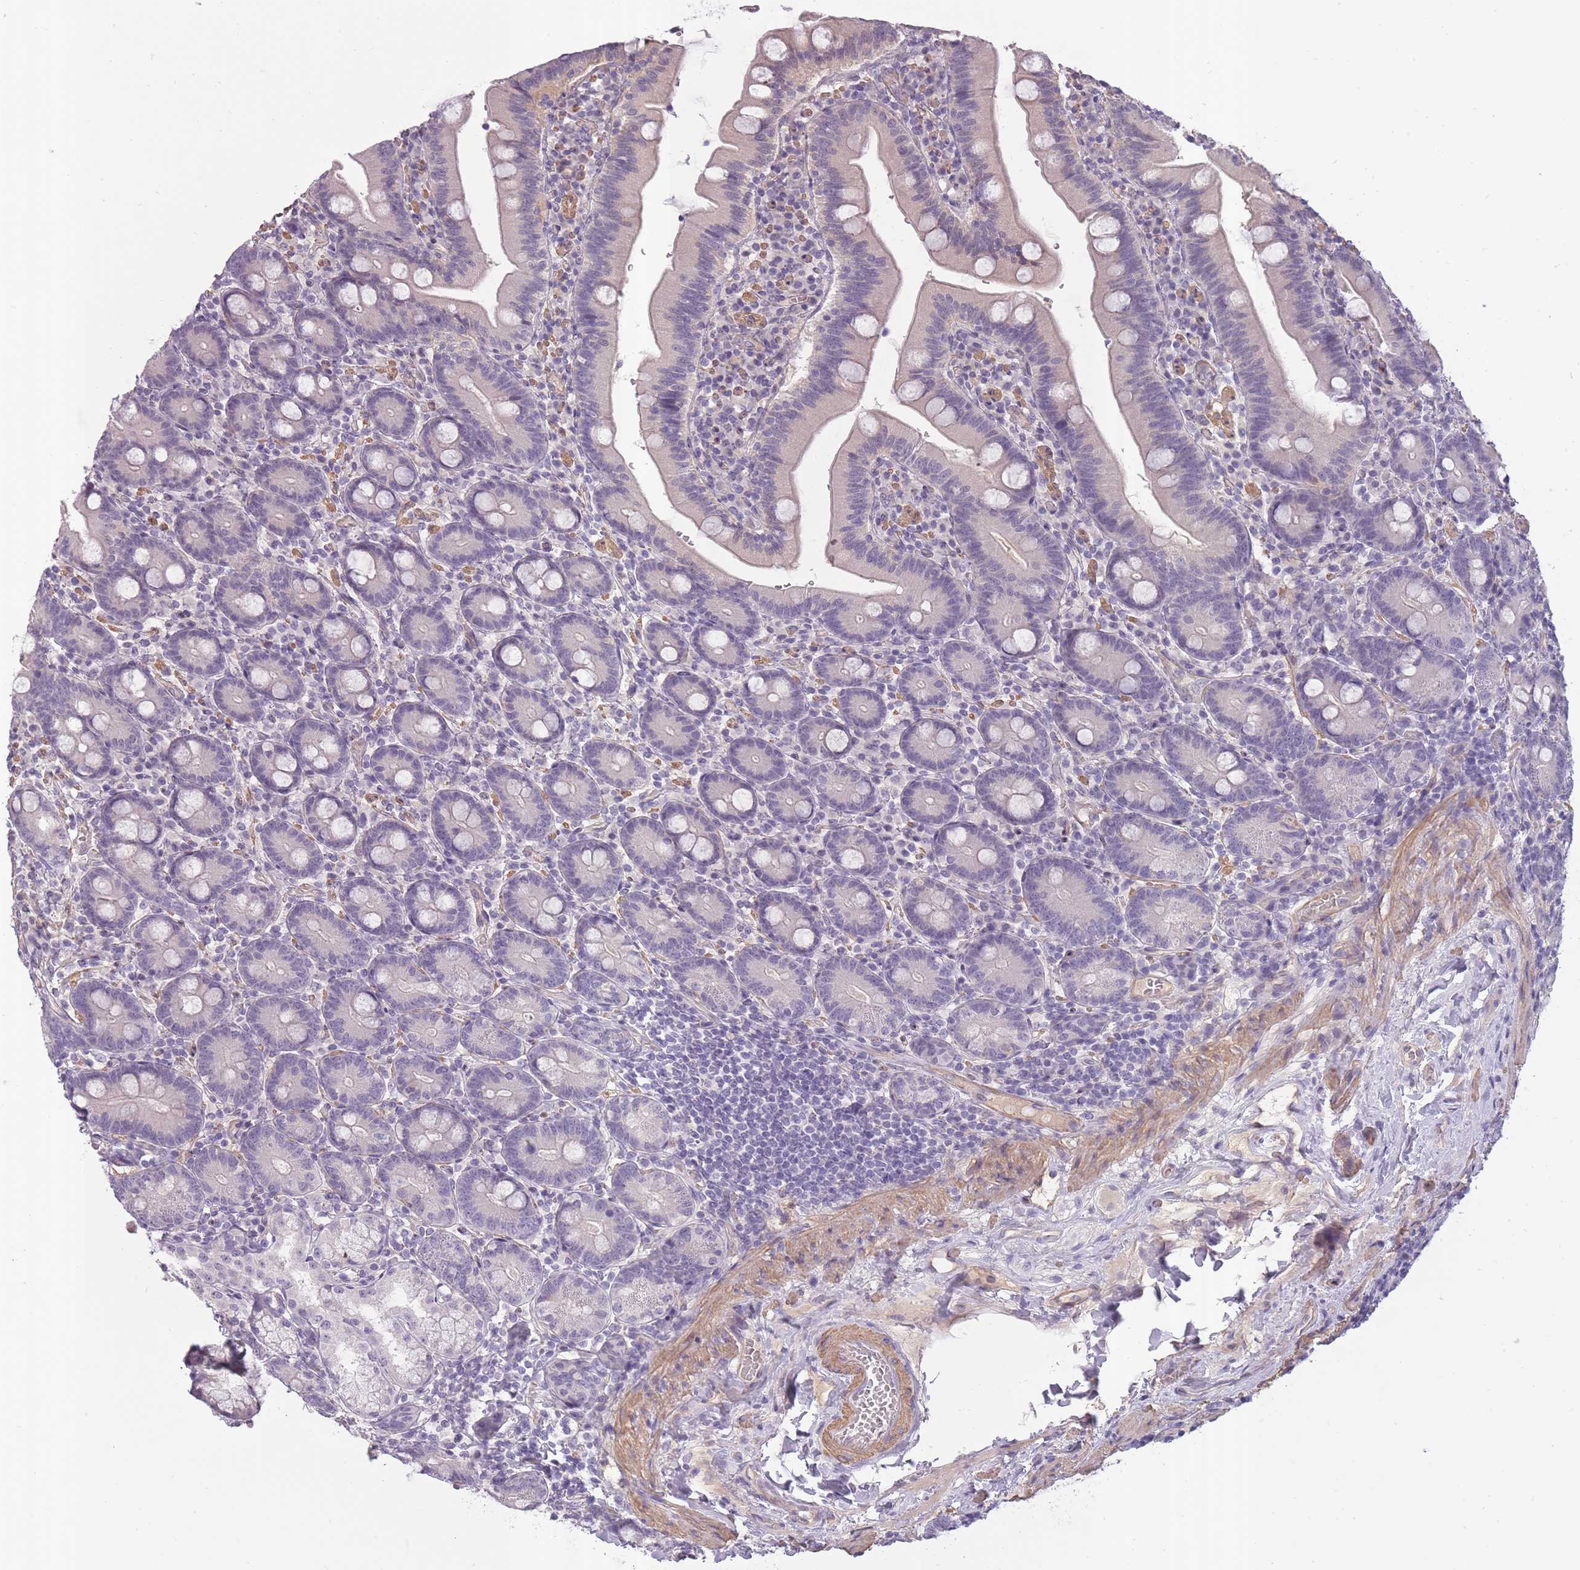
{"staining": {"intensity": "weak", "quantity": "<25%", "location": "cytoplasmic/membranous,nuclear"}, "tissue": "duodenum", "cell_type": "Glandular cells", "image_type": "normal", "snomed": [{"axis": "morphology", "description": "Normal tissue, NOS"}, {"axis": "topography", "description": "Duodenum"}], "caption": "Human duodenum stained for a protein using IHC exhibits no staining in glandular cells.", "gene": "SLC8A2", "patient": {"sex": "female", "age": 67}}